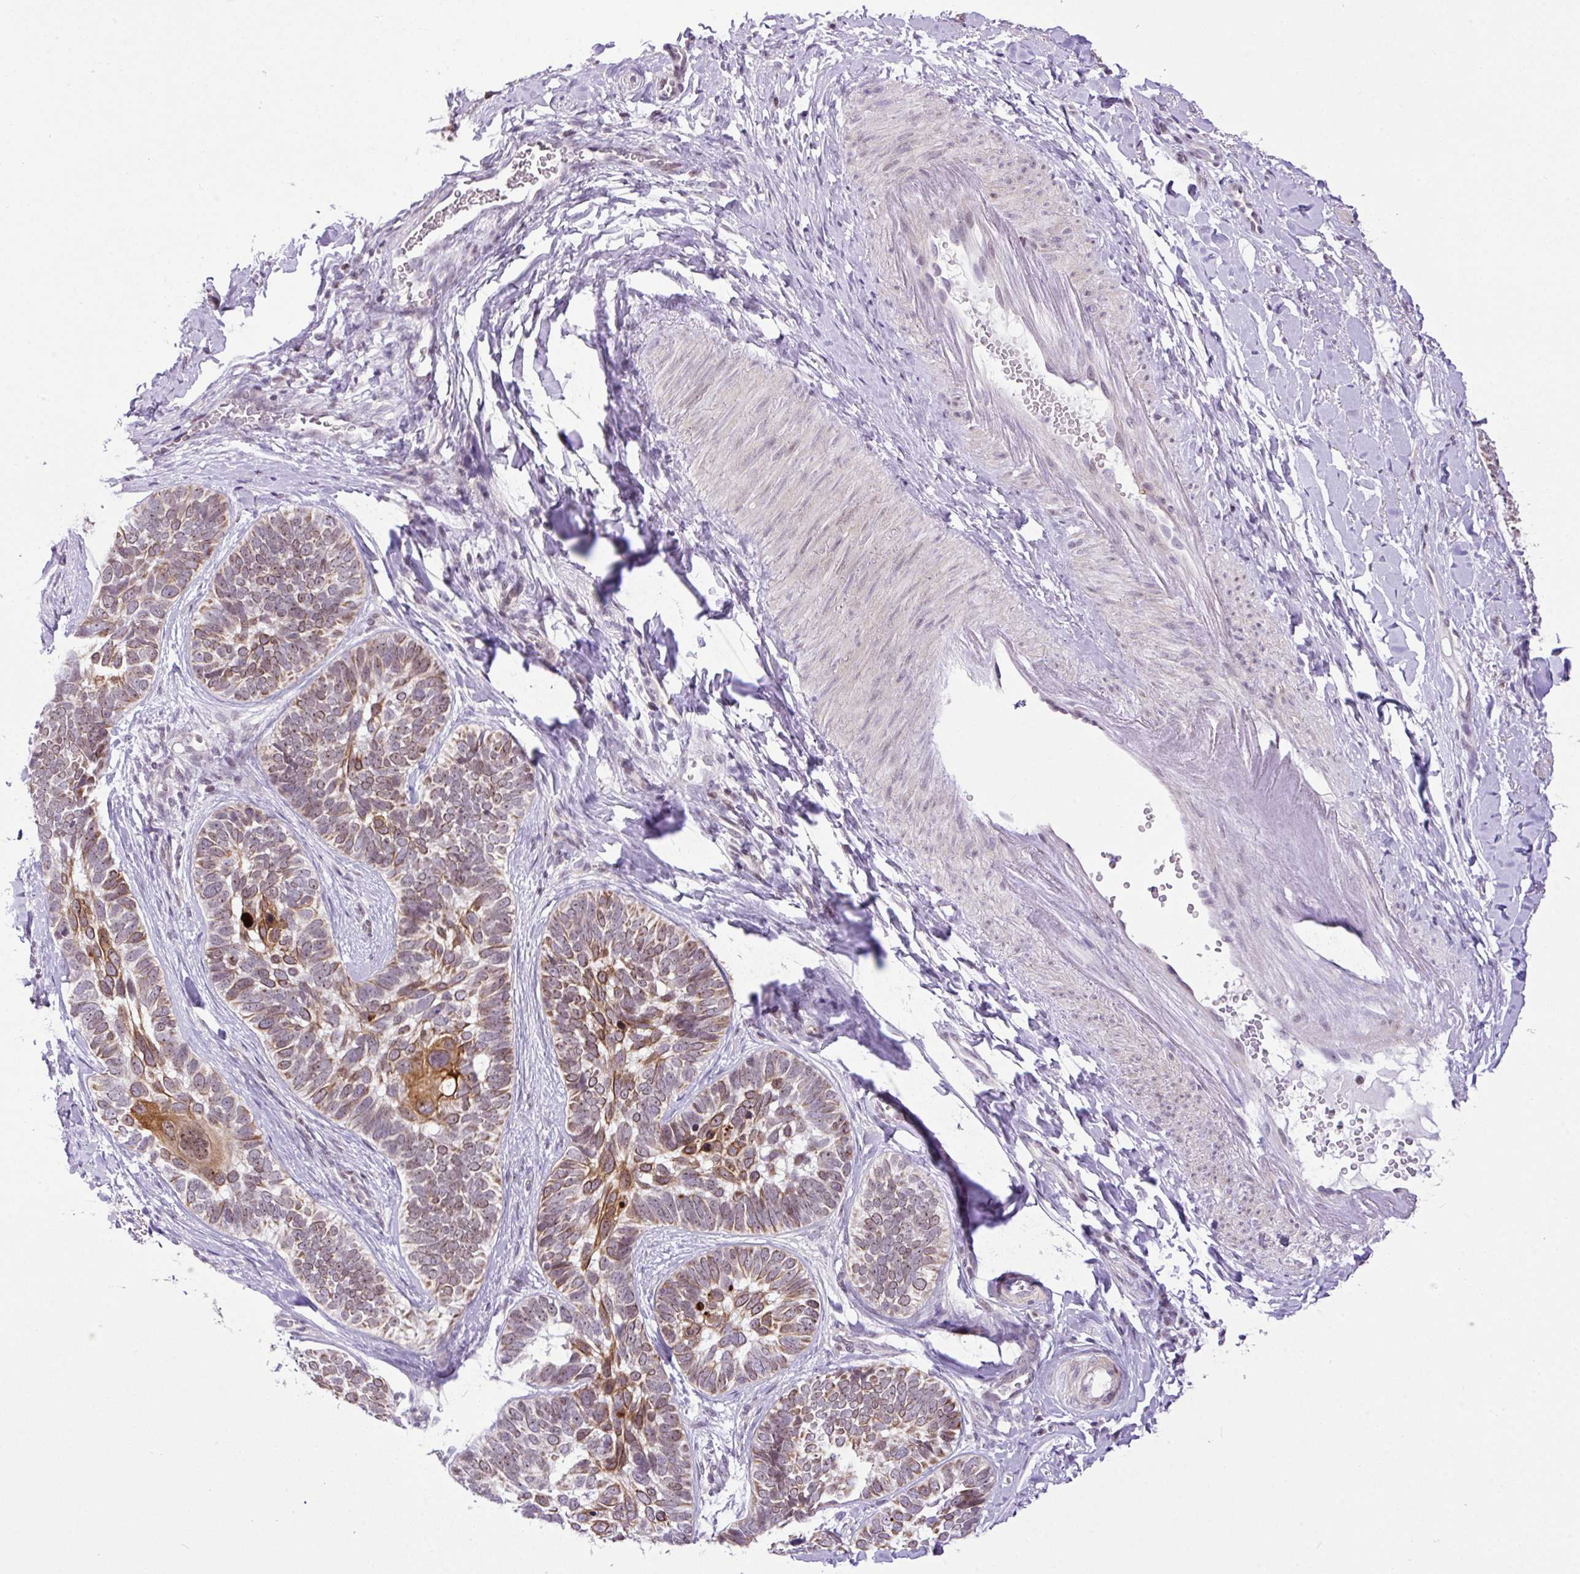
{"staining": {"intensity": "moderate", "quantity": ">75%", "location": "cytoplasmic/membranous,nuclear"}, "tissue": "skin cancer", "cell_type": "Tumor cells", "image_type": "cancer", "snomed": [{"axis": "morphology", "description": "Basal cell carcinoma"}, {"axis": "topography", "description": "Skin"}], "caption": "IHC micrograph of skin basal cell carcinoma stained for a protein (brown), which displays medium levels of moderate cytoplasmic/membranous and nuclear staining in about >75% of tumor cells.", "gene": "CCDC137", "patient": {"sex": "male", "age": 62}}